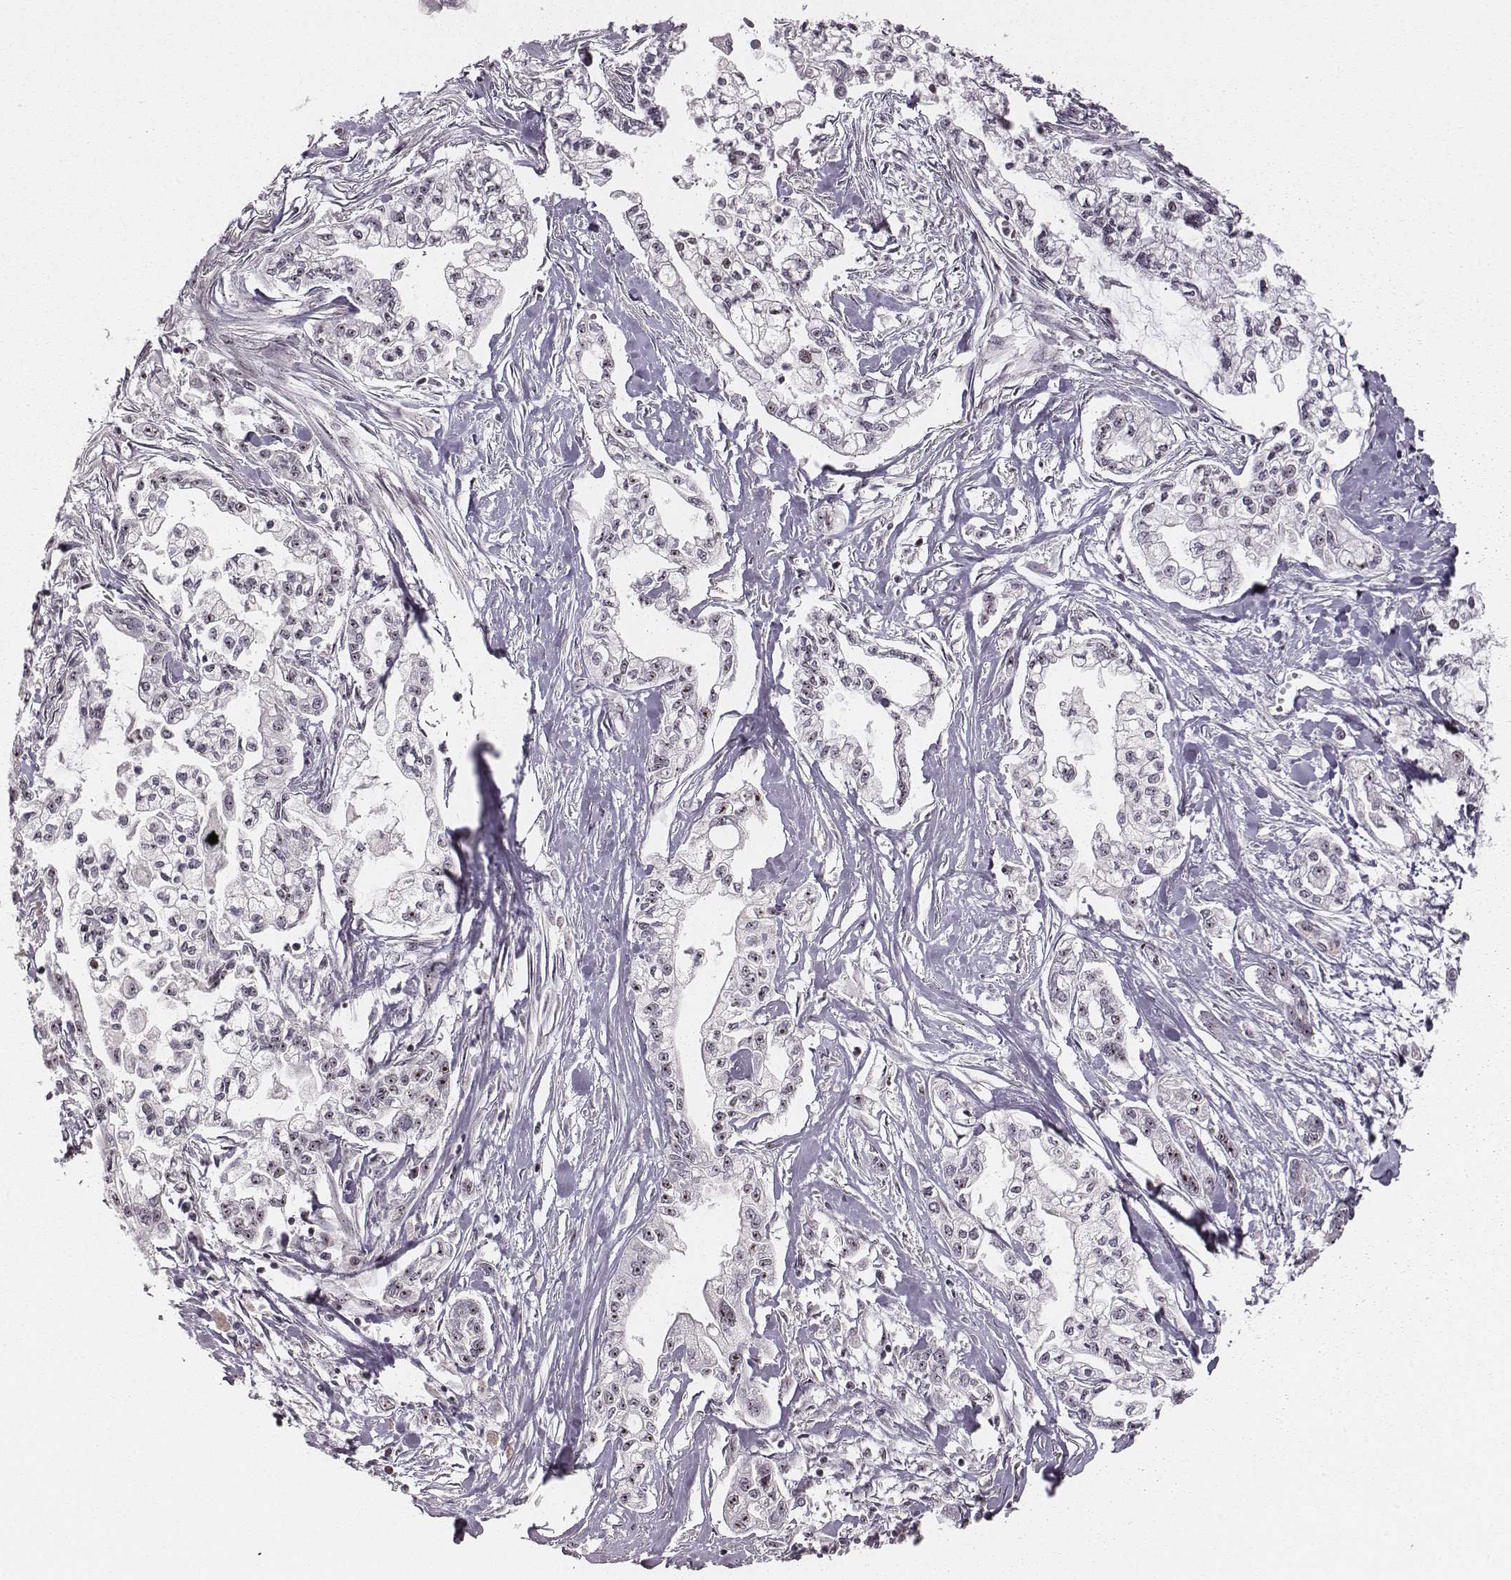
{"staining": {"intensity": "weak", "quantity": ">75%", "location": "nuclear"}, "tissue": "pancreatic cancer", "cell_type": "Tumor cells", "image_type": "cancer", "snomed": [{"axis": "morphology", "description": "Adenocarcinoma, NOS"}, {"axis": "topography", "description": "Pancreas"}], "caption": "Protein positivity by immunohistochemistry exhibits weak nuclear positivity in approximately >75% of tumor cells in pancreatic adenocarcinoma.", "gene": "NOP56", "patient": {"sex": "male", "age": 54}}